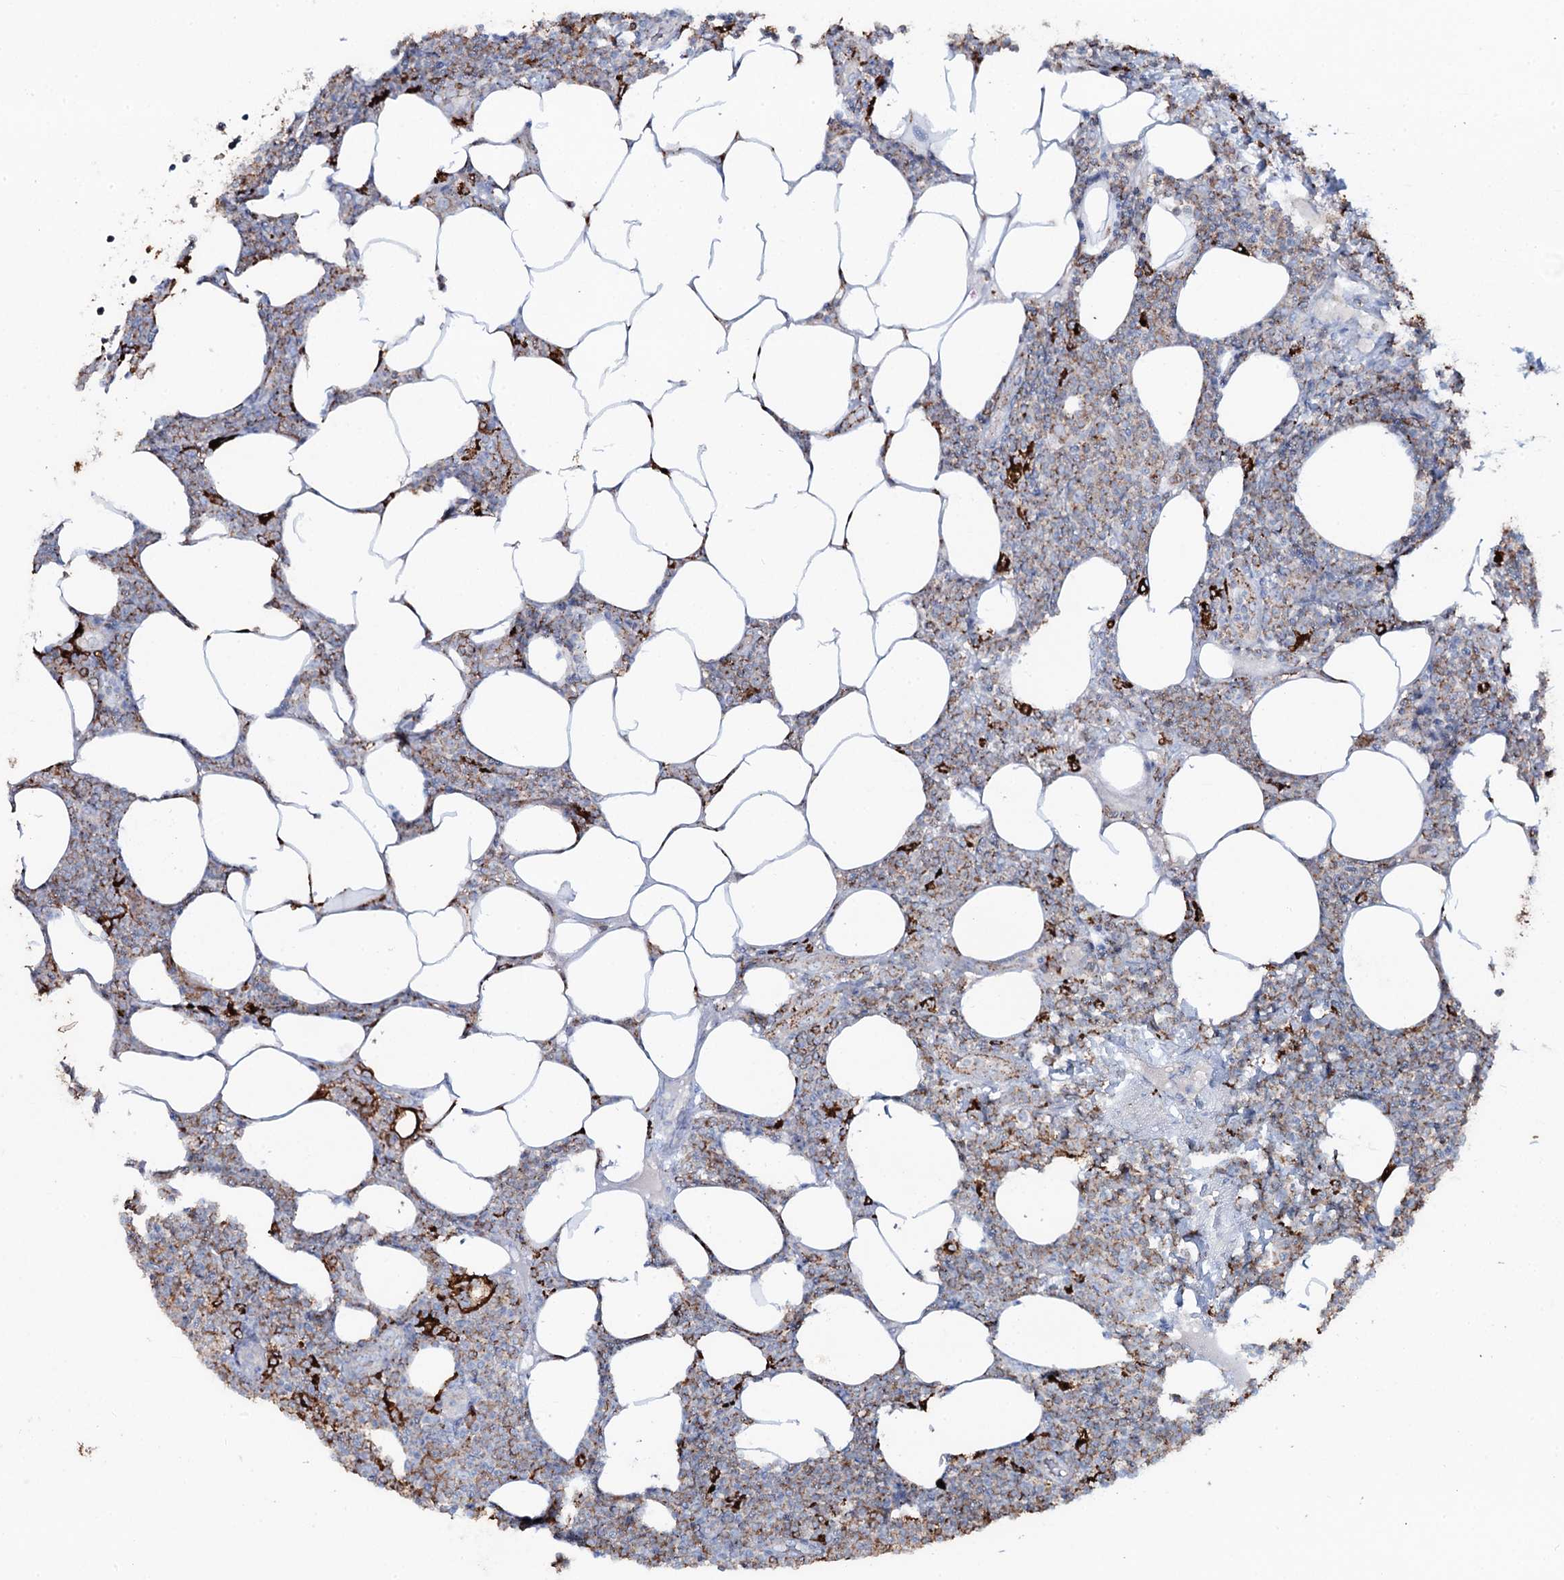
{"staining": {"intensity": "weak", "quantity": ">75%", "location": "cytoplasmic/membranous"}, "tissue": "lymphoma", "cell_type": "Tumor cells", "image_type": "cancer", "snomed": [{"axis": "morphology", "description": "Malignant lymphoma, non-Hodgkin's type, Low grade"}, {"axis": "topography", "description": "Lymph node"}], "caption": "Protein expression analysis of low-grade malignant lymphoma, non-Hodgkin's type reveals weak cytoplasmic/membranous positivity in approximately >75% of tumor cells.", "gene": "OSBPL2", "patient": {"sex": "male", "age": 66}}